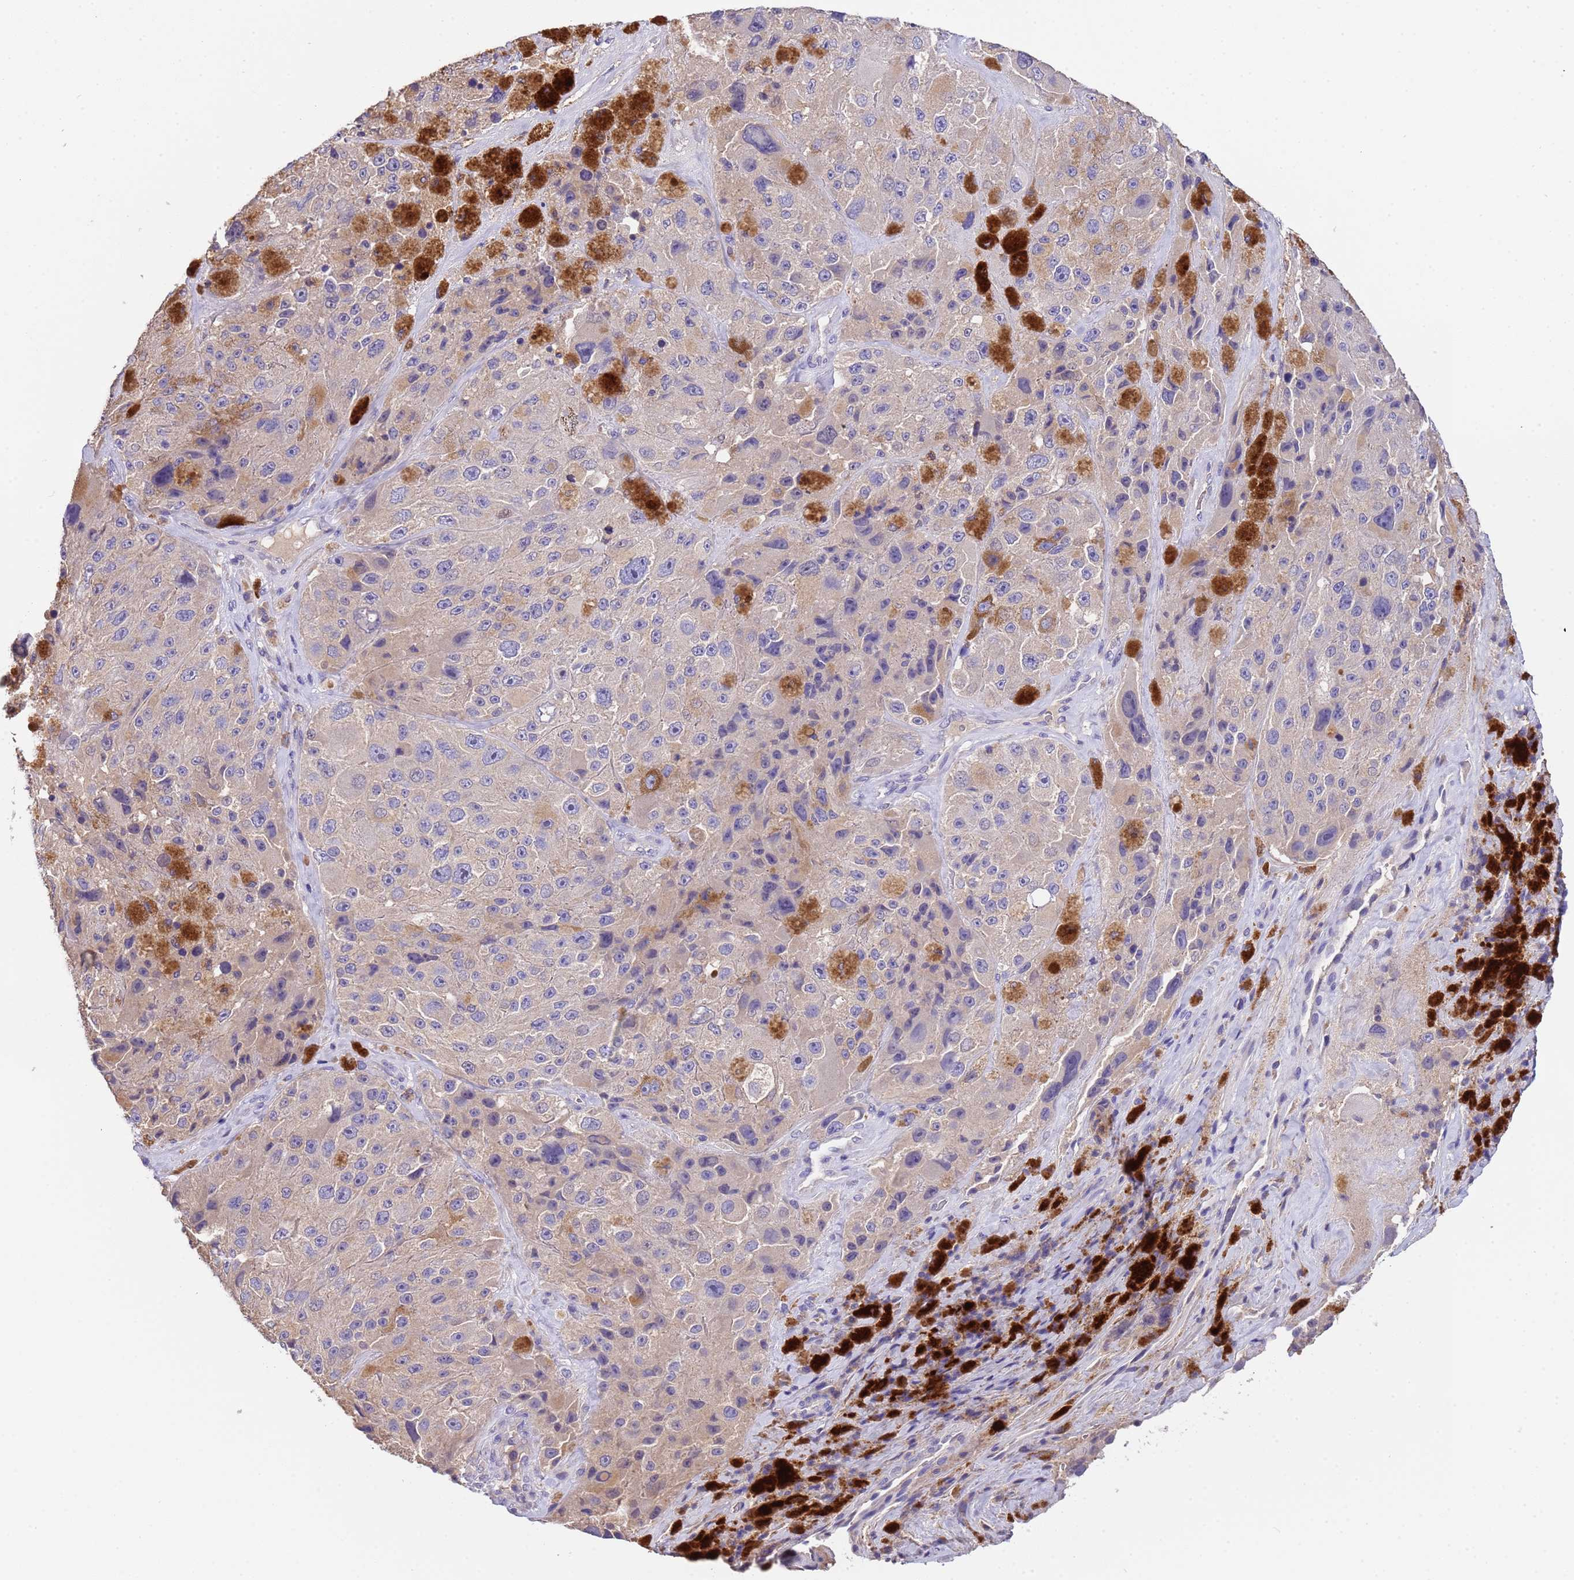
{"staining": {"intensity": "negative", "quantity": "none", "location": "none"}, "tissue": "melanoma", "cell_type": "Tumor cells", "image_type": "cancer", "snomed": [{"axis": "morphology", "description": "Malignant melanoma, Metastatic site"}, {"axis": "topography", "description": "Lymph node"}], "caption": "Melanoma was stained to show a protein in brown. There is no significant staining in tumor cells.", "gene": "SLC24A3", "patient": {"sex": "male", "age": 62}}